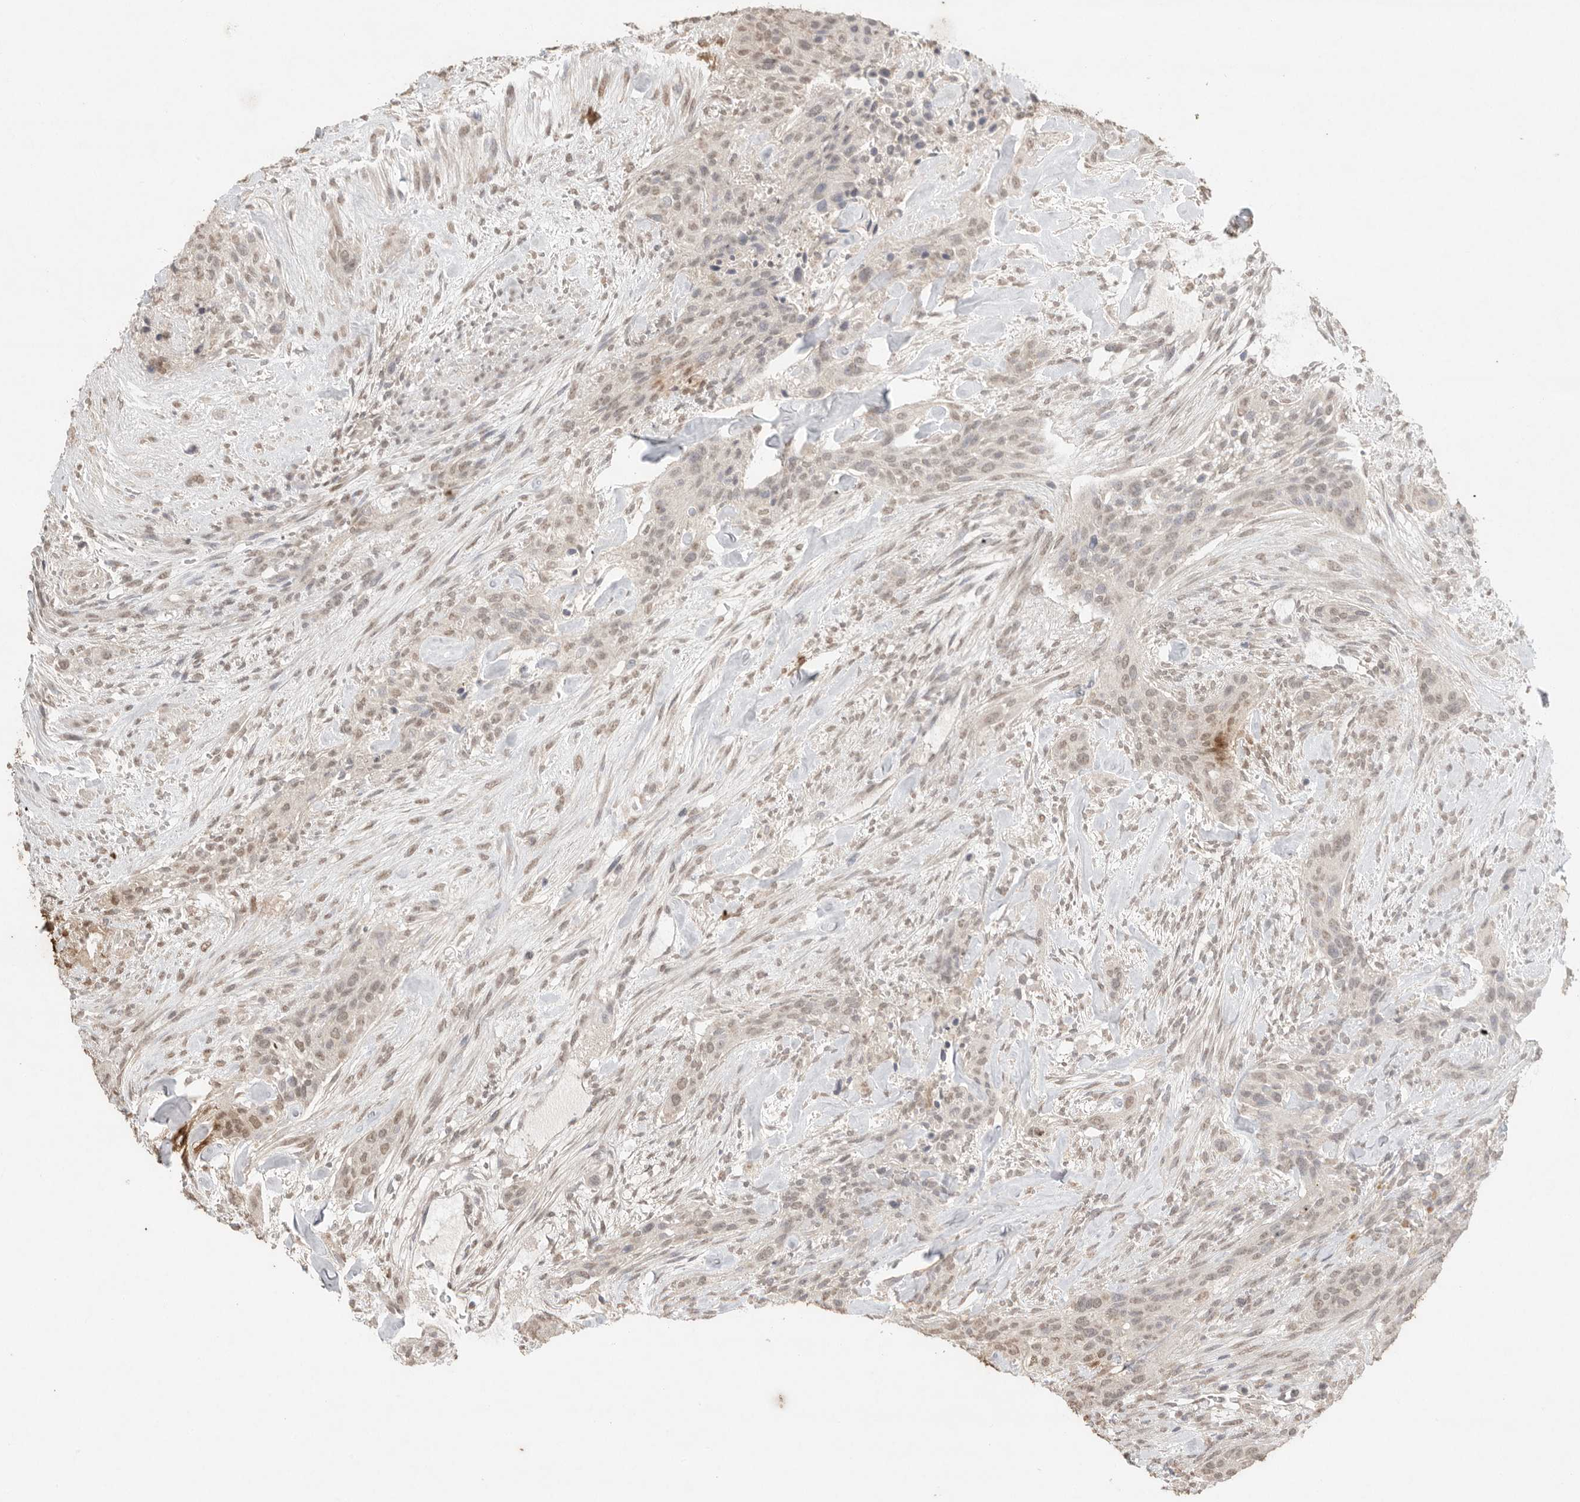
{"staining": {"intensity": "weak", "quantity": ">75%", "location": "nuclear"}, "tissue": "urothelial cancer", "cell_type": "Tumor cells", "image_type": "cancer", "snomed": [{"axis": "morphology", "description": "Urothelial carcinoma, High grade"}, {"axis": "topography", "description": "Urinary bladder"}], "caption": "About >75% of tumor cells in high-grade urothelial carcinoma exhibit weak nuclear protein positivity as visualized by brown immunohistochemical staining.", "gene": "KLK5", "patient": {"sex": "male", "age": 35}}